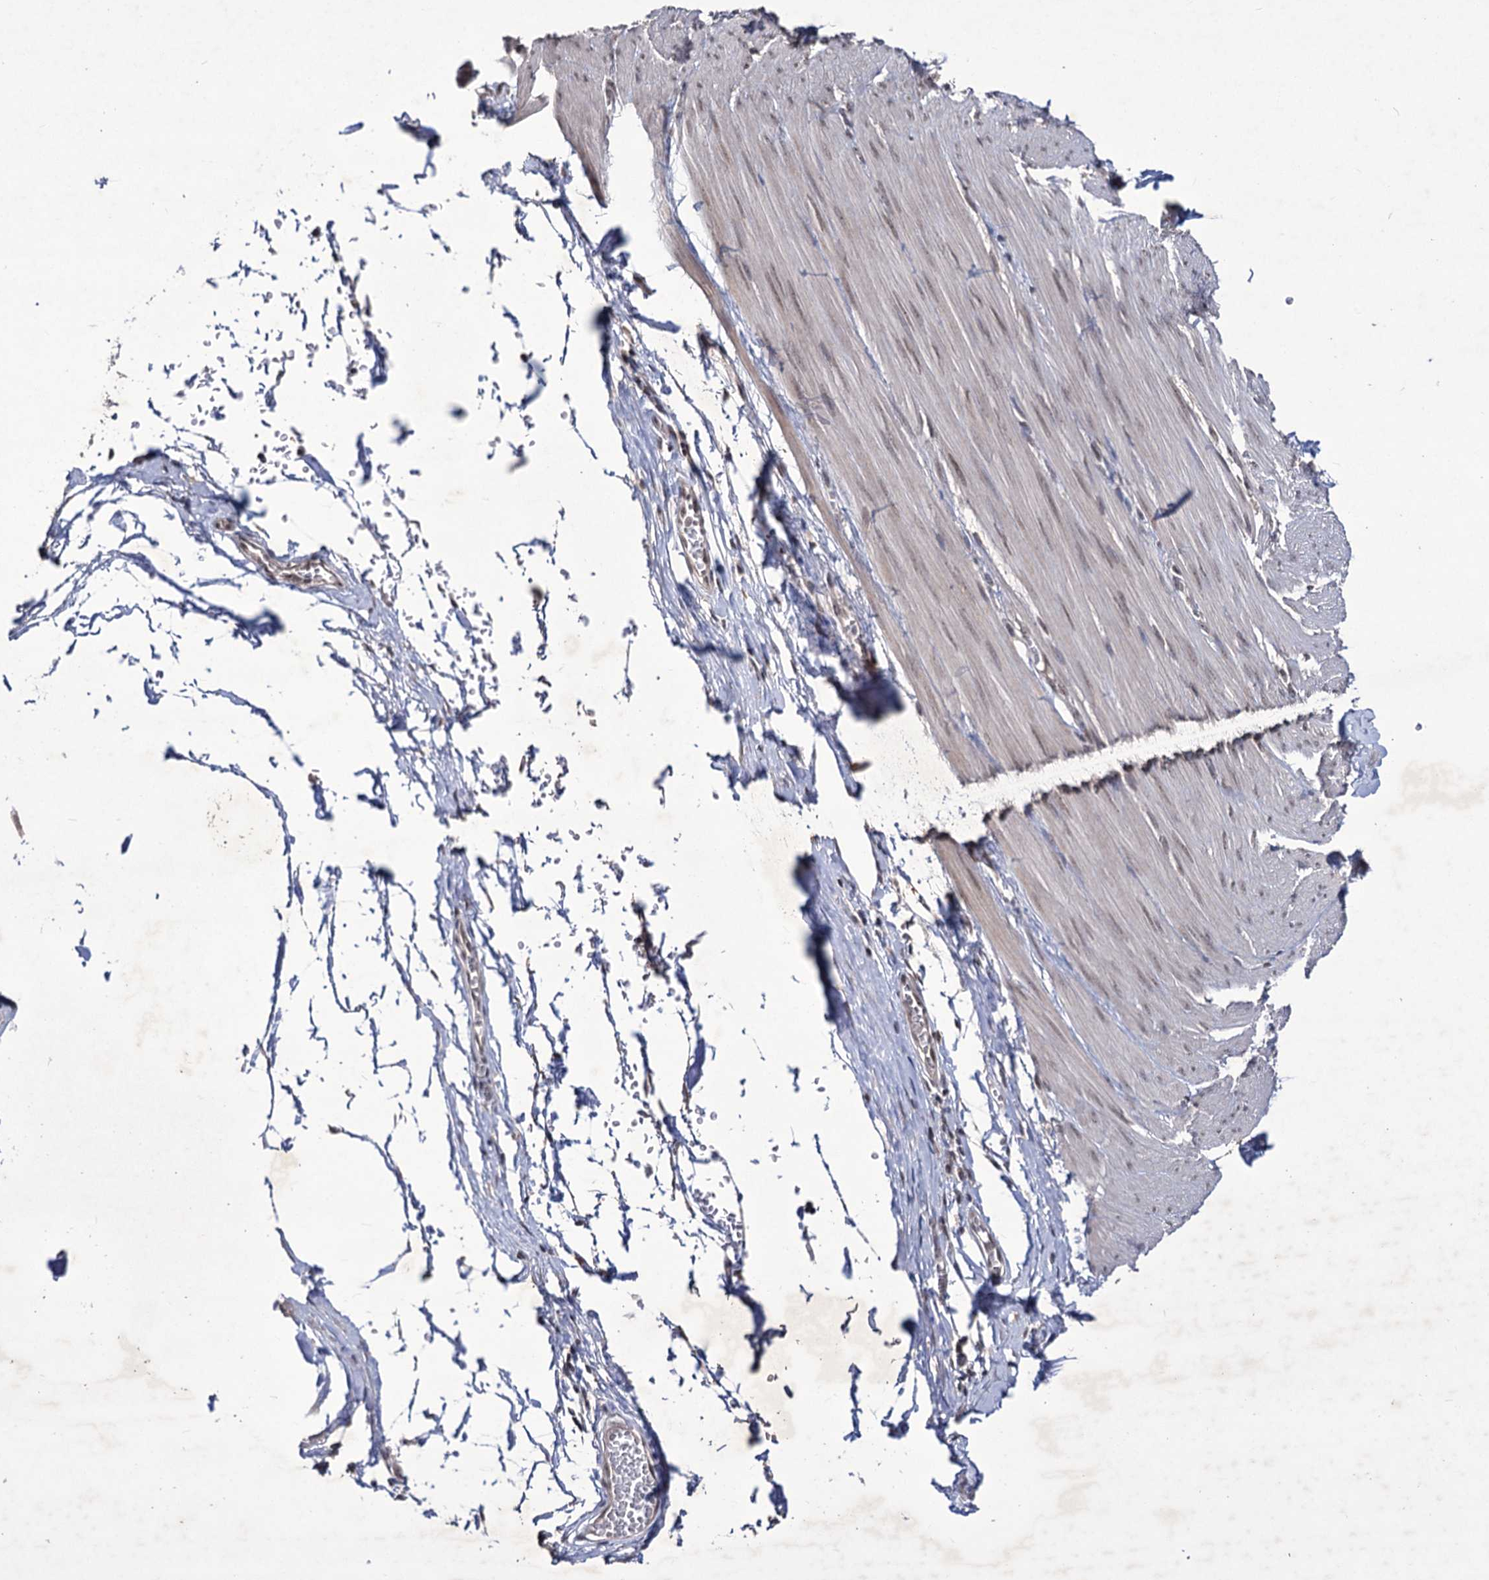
{"staining": {"intensity": "weak", "quantity": "<25%", "location": "nuclear"}, "tissue": "smooth muscle", "cell_type": "Smooth muscle cells", "image_type": "normal", "snomed": [{"axis": "morphology", "description": "Normal tissue, NOS"}, {"axis": "morphology", "description": "Adenocarcinoma, NOS"}, {"axis": "topography", "description": "Colon"}, {"axis": "topography", "description": "Peripheral nerve tissue"}], "caption": "Immunohistochemical staining of normal human smooth muscle reveals no significant expression in smooth muscle cells. (DAB immunohistochemistry visualized using brightfield microscopy, high magnification).", "gene": "VGLL4", "patient": {"sex": "male", "age": 14}}